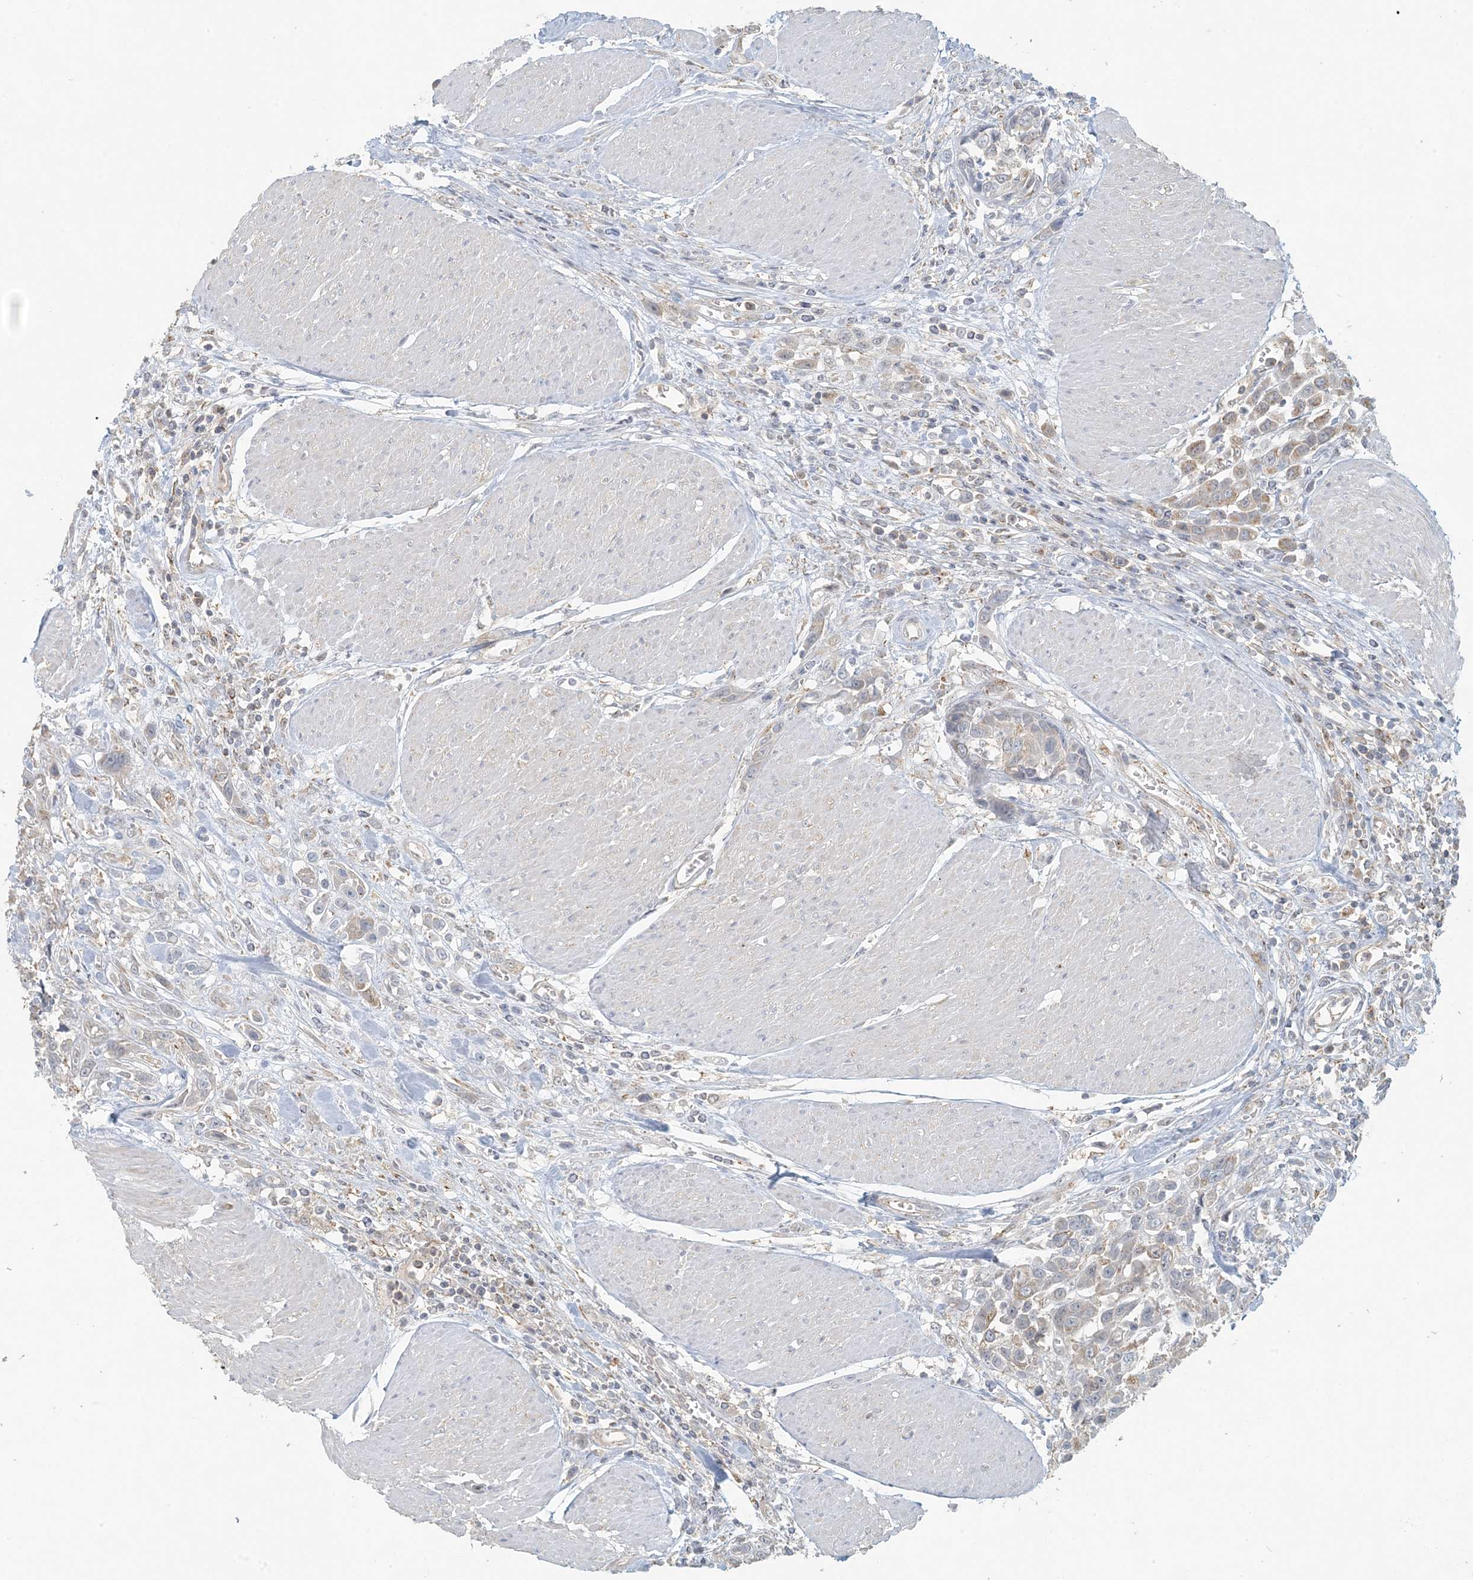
{"staining": {"intensity": "weak", "quantity": "<25%", "location": "cytoplasmic/membranous"}, "tissue": "urothelial cancer", "cell_type": "Tumor cells", "image_type": "cancer", "snomed": [{"axis": "morphology", "description": "Urothelial carcinoma, High grade"}, {"axis": "topography", "description": "Urinary bladder"}], "caption": "Immunohistochemistry image of human urothelial carcinoma (high-grade) stained for a protein (brown), which shows no staining in tumor cells. (Immunohistochemistry (ihc), brightfield microscopy, high magnification).", "gene": "HACL1", "patient": {"sex": "male", "age": 50}}